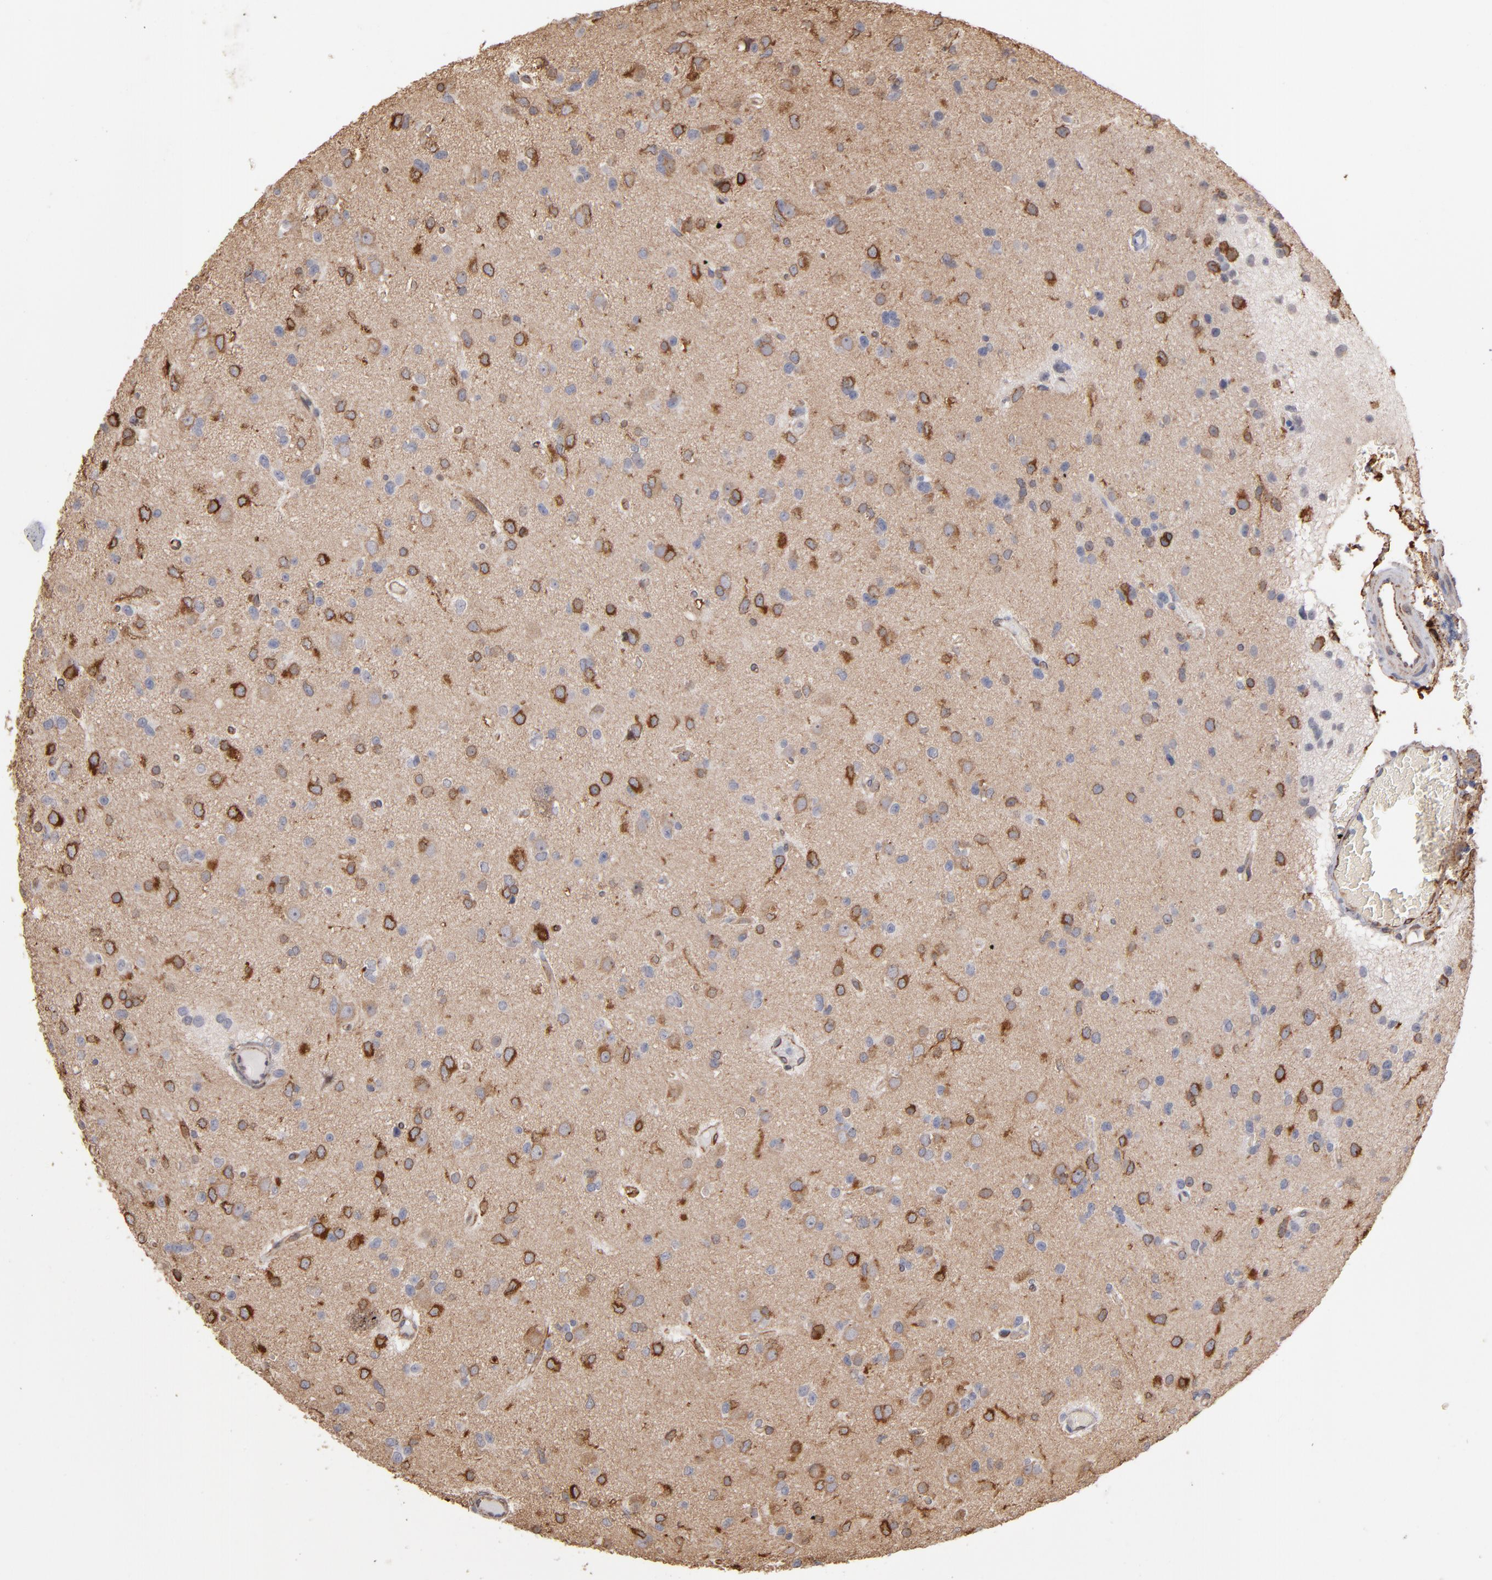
{"staining": {"intensity": "strong", "quantity": "25%-75%", "location": "cytoplasmic/membranous"}, "tissue": "glioma", "cell_type": "Tumor cells", "image_type": "cancer", "snomed": [{"axis": "morphology", "description": "Glioma, malignant, Low grade"}, {"axis": "topography", "description": "Brain"}], "caption": "Malignant glioma (low-grade) tissue displays strong cytoplasmic/membranous positivity in about 25%-75% of tumor cells, visualized by immunohistochemistry. (DAB IHC, brown staining for protein, blue staining for nuclei).", "gene": "PGRMC1", "patient": {"sex": "male", "age": 42}}